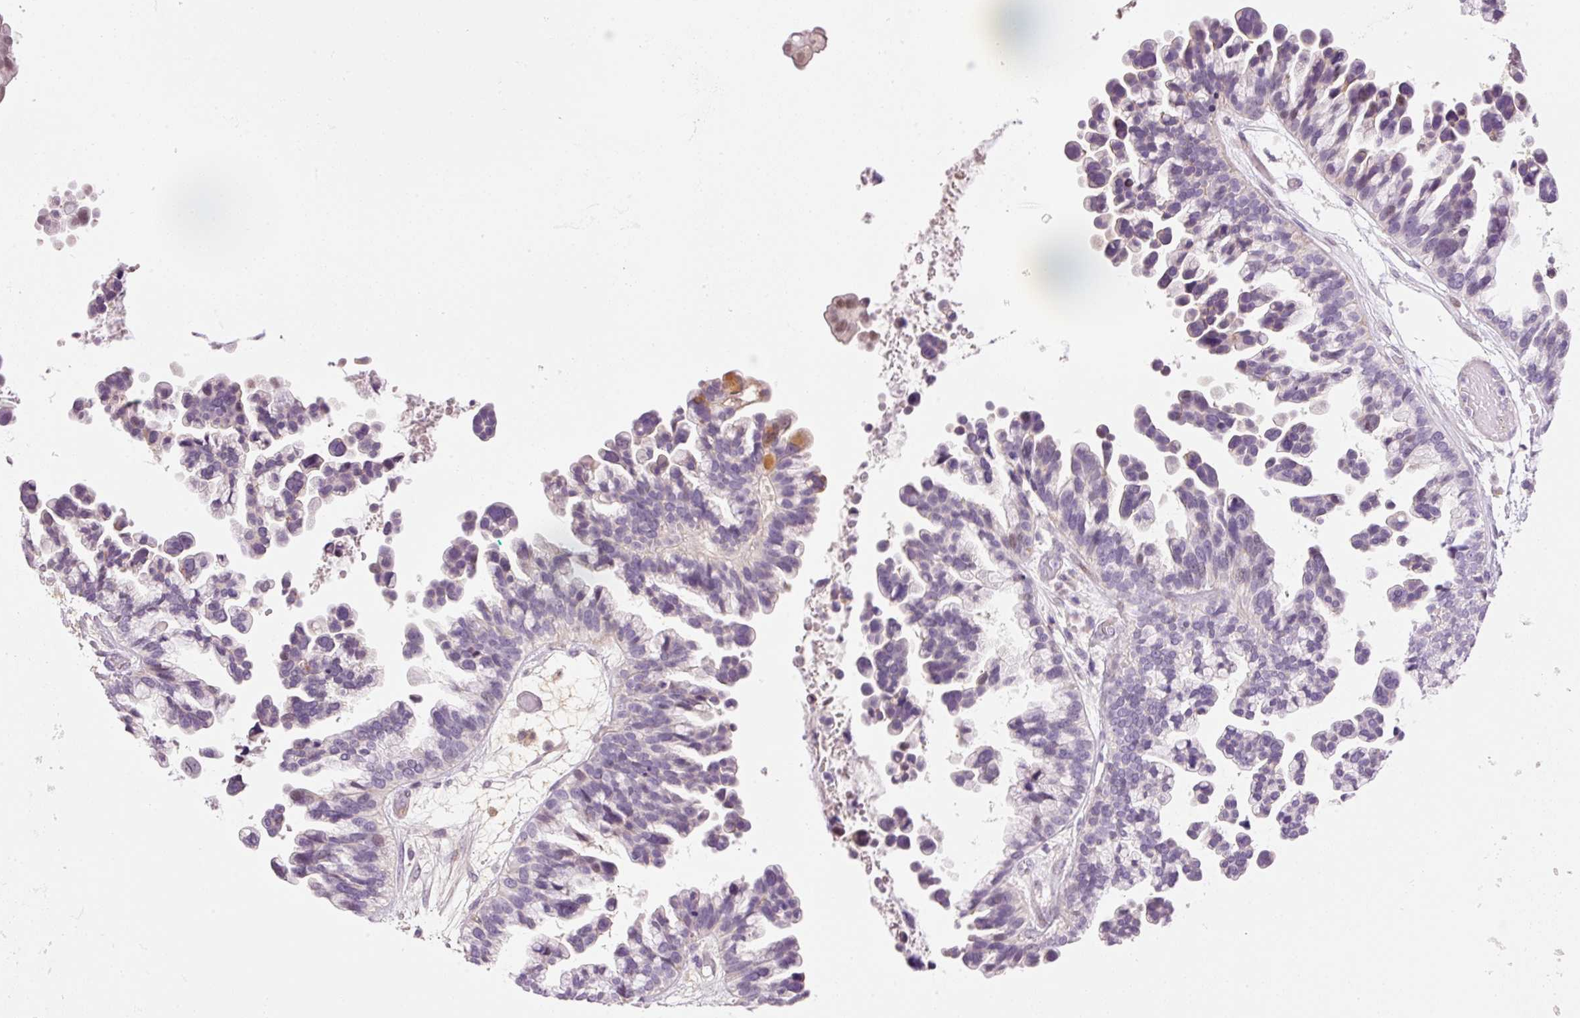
{"staining": {"intensity": "weak", "quantity": "<25%", "location": "nuclear"}, "tissue": "ovarian cancer", "cell_type": "Tumor cells", "image_type": "cancer", "snomed": [{"axis": "morphology", "description": "Cystadenocarcinoma, serous, NOS"}, {"axis": "topography", "description": "Ovary"}], "caption": "Immunohistochemistry micrograph of human ovarian cancer (serous cystadenocarcinoma) stained for a protein (brown), which exhibits no positivity in tumor cells.", "gene": "HNF1A", "patient": {"sex": "female", "age": 56}}